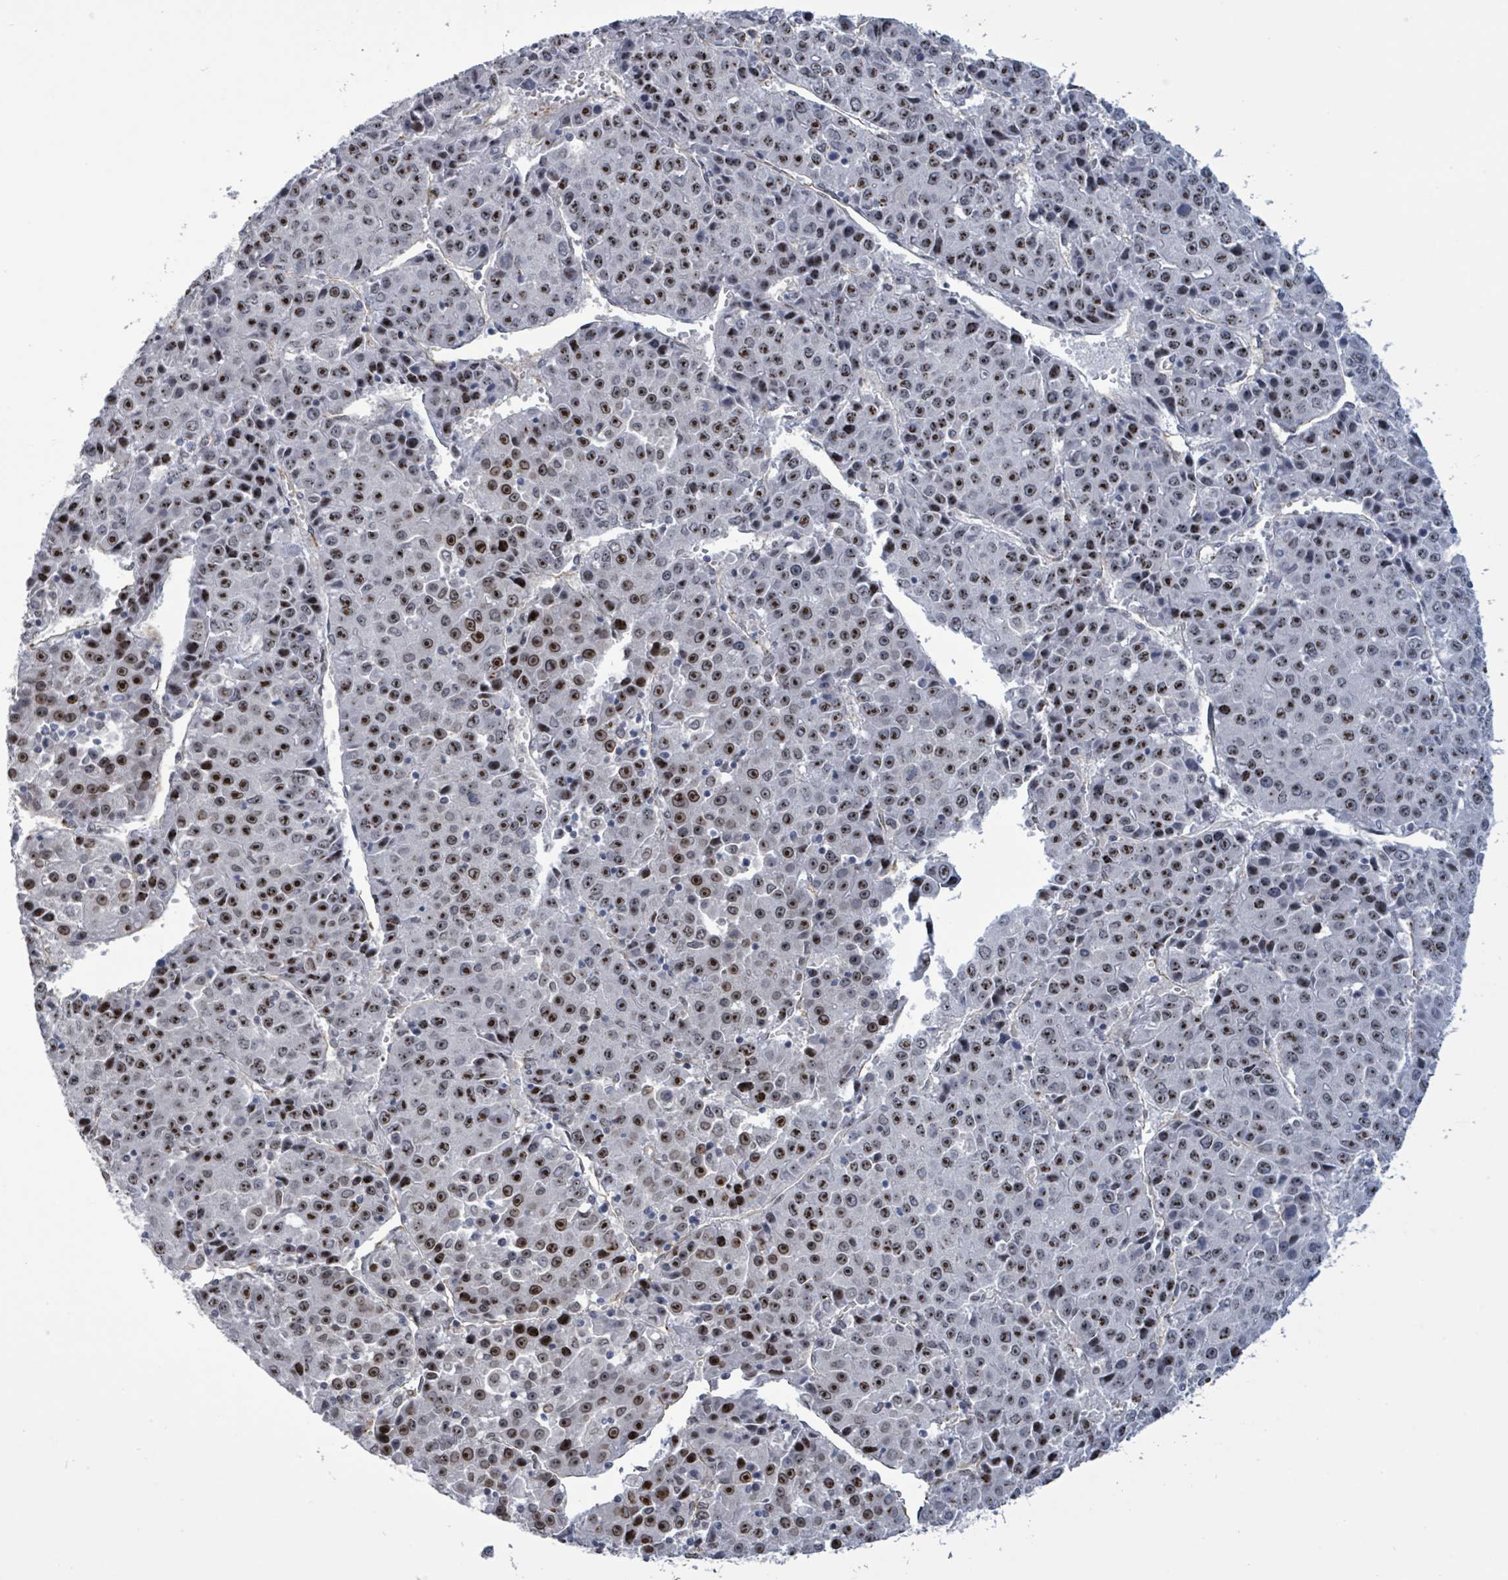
{"staining": {"intensity": "strong", "quantity": ">75%", "location": "nuclear"}, "tissue": "liver cancer", "cell_type": "Tumor cells", "image_type": "cancer", "snomed": [{"axis": "morphology", "description": "Carcinoma, Hepatocellular, NOS"}, {"axis": "topography", "description": "Liver"}], "caption": "Protein analysis of hepatocellular carcinoma (liver) tissue demonstrates strong nuclear expression in about >75% of tumor cells. (IHC, brightfield microscopy, high magnification).", "gene": "RRN3", "patient": {"sex": "female", "age": 53}}